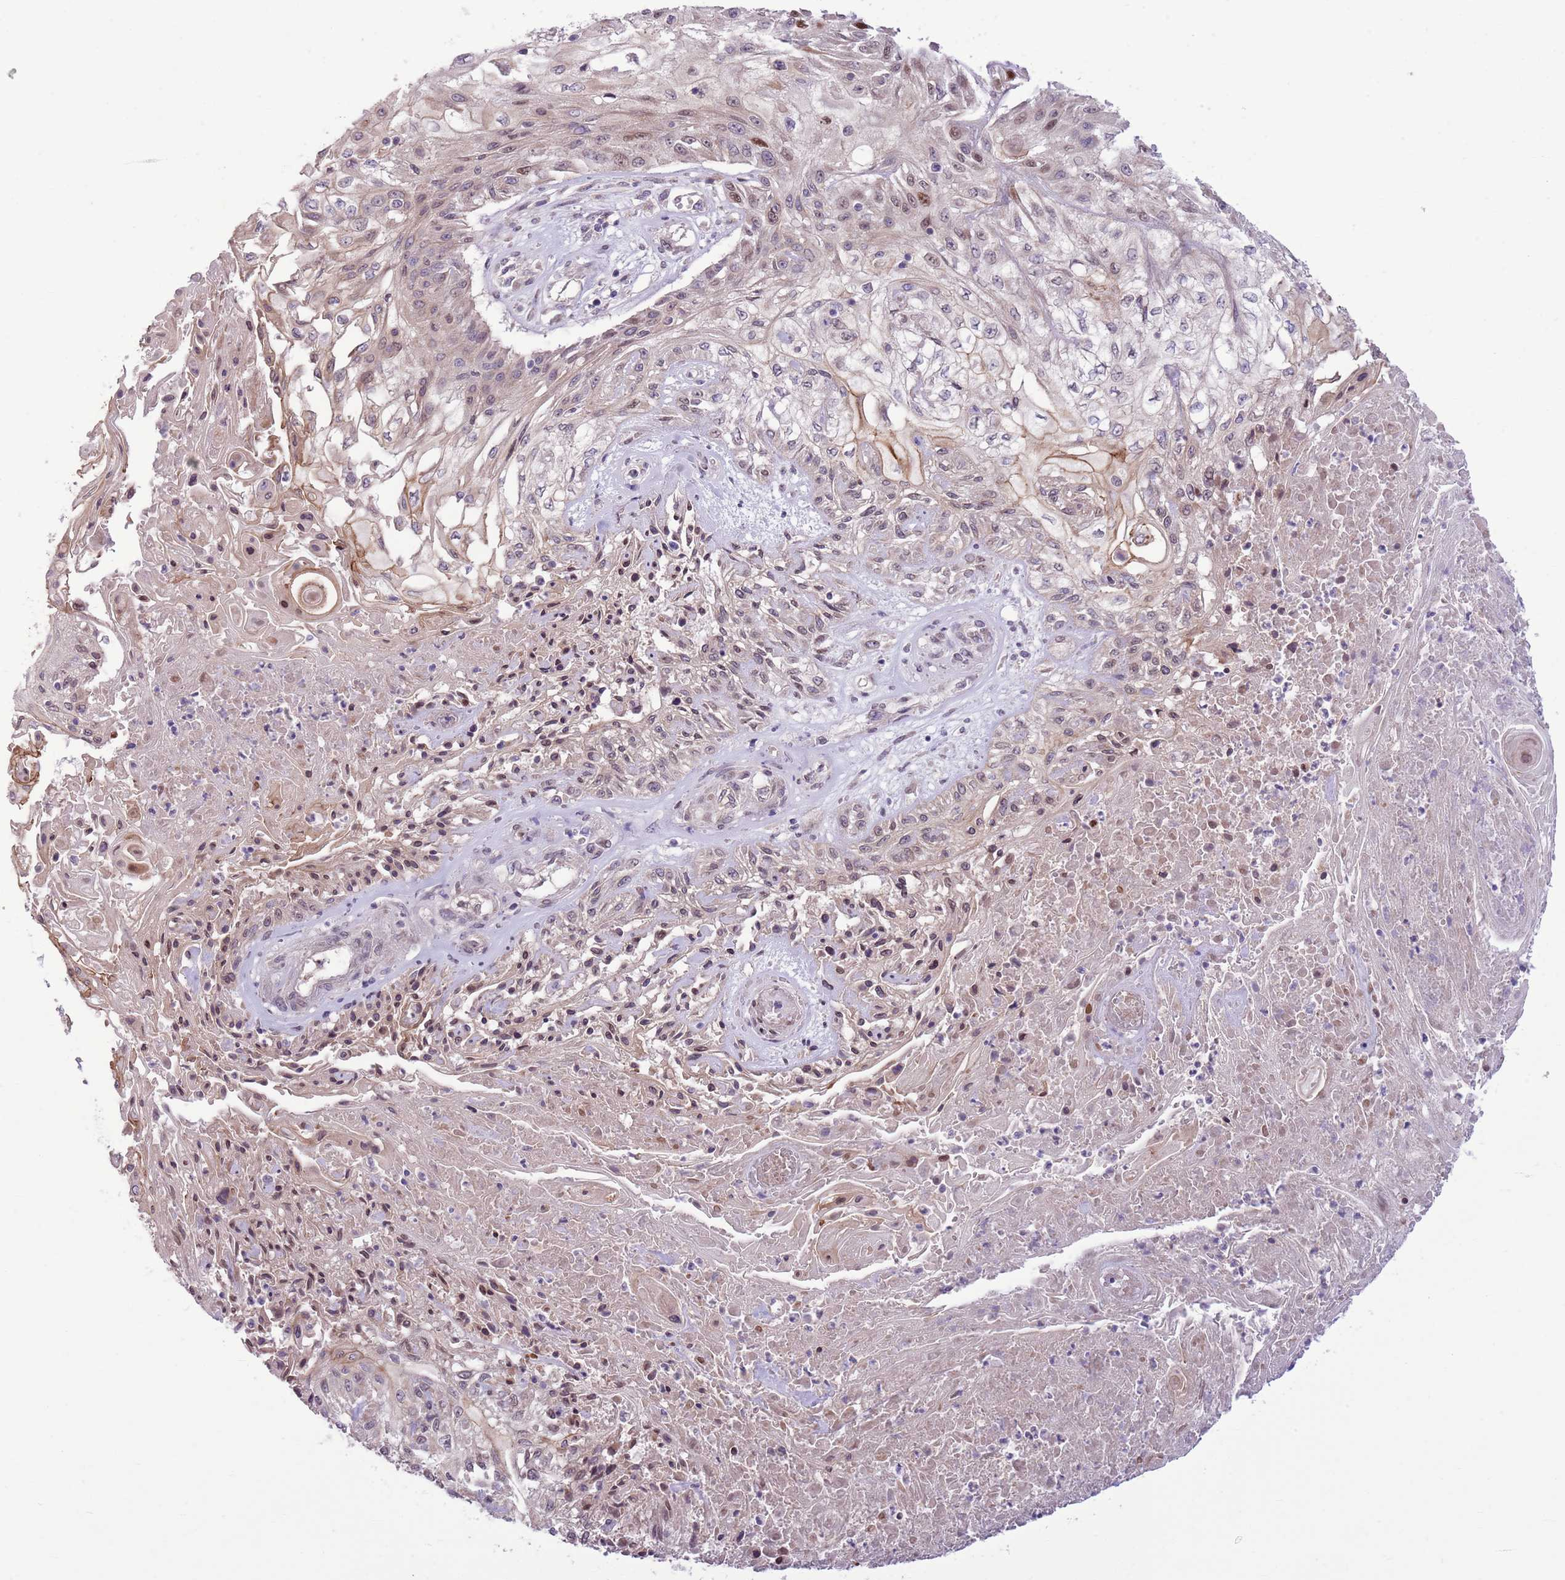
{"staining": {"intensity": "weak", "quantity": "25%-75%", "location": "cytoplasmic/membranous,nuclear"}, "tissue": "skin cancer", "cell_type": "Tumor cells", "image_type": "cancer", "snomed": [{"axis": "morphology", "description": "Squamous cell carcinoma, NOS"}, {"axis": "morphology", "description": "Squamous cell carcinoma, metastatic, NOS"}, {"axis": "topography", "description": "Skin"}, {"axis": "topography", "description": "Lymph node"}], "caption": "This histopathology image displays IHC staining of metastatic squamous cell carcinoma (skin), with low weak cytoplasmic/membranous and nuclear staining in about 25%-75% of tumor cells.", "gene": "CCND2", "patient": {"sex": "male", "age": 75}}